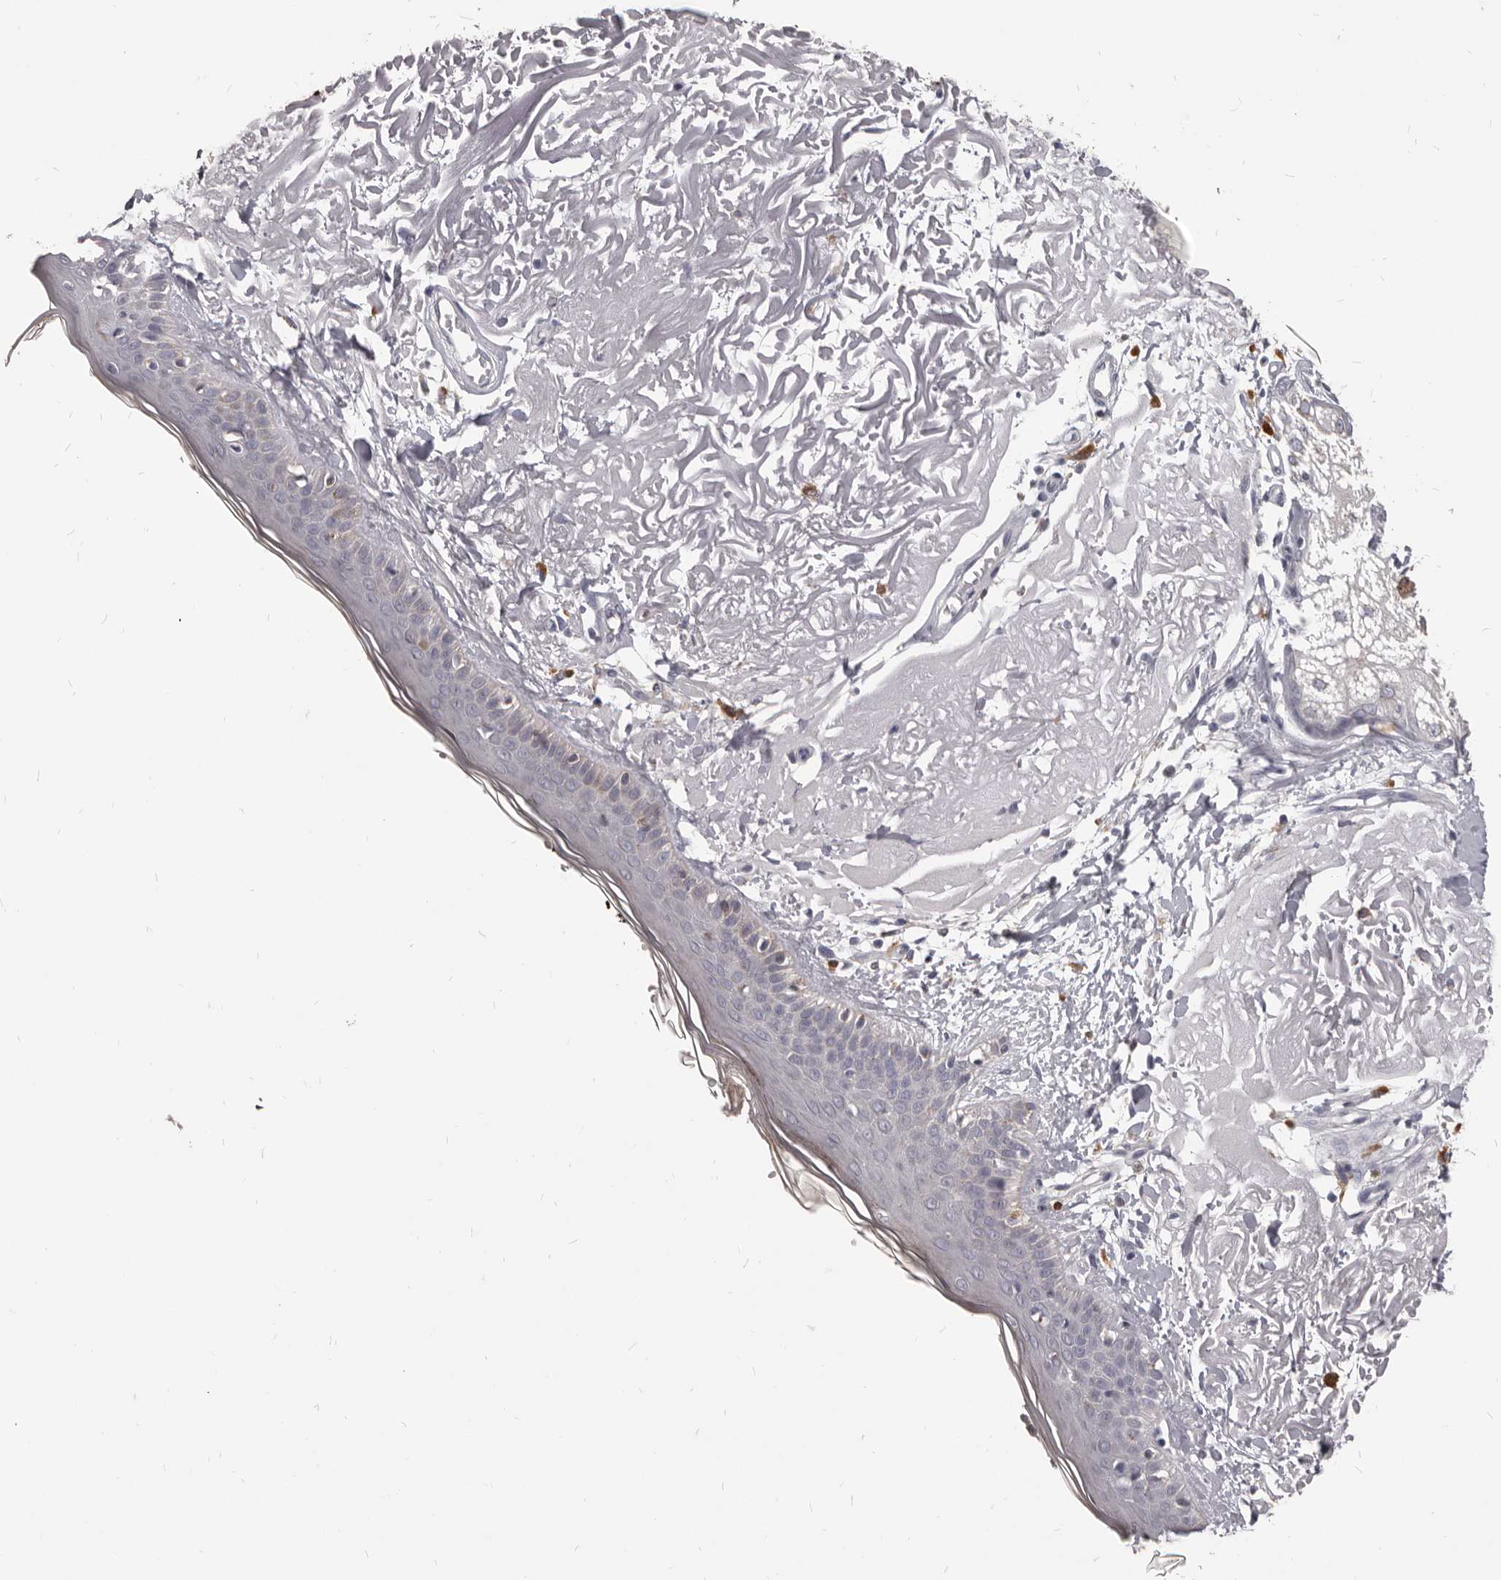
{"staining": {"intensity": "negative", "quantity": "none", "location": "none"}, "tissue": "skin", "cell_type": "Fibroblasts", "image_type": "normal", "snomed": [{"axis": "morphology", "description": "Normal tissue, NOS"}, {"axis": "topography", "description": "Skin"}, {"axis": "topography", "description": "Skeletal muscle"}], "caption": "This histopathology image is of normal skin stained with immunohistochemistry (IHC) to label a protein in brown with the nuclei are counter-stained blue. There is no expression in fibroblasts.", "gene": "PI4K2A", "patient": {"sex": "male", "age": 83}}